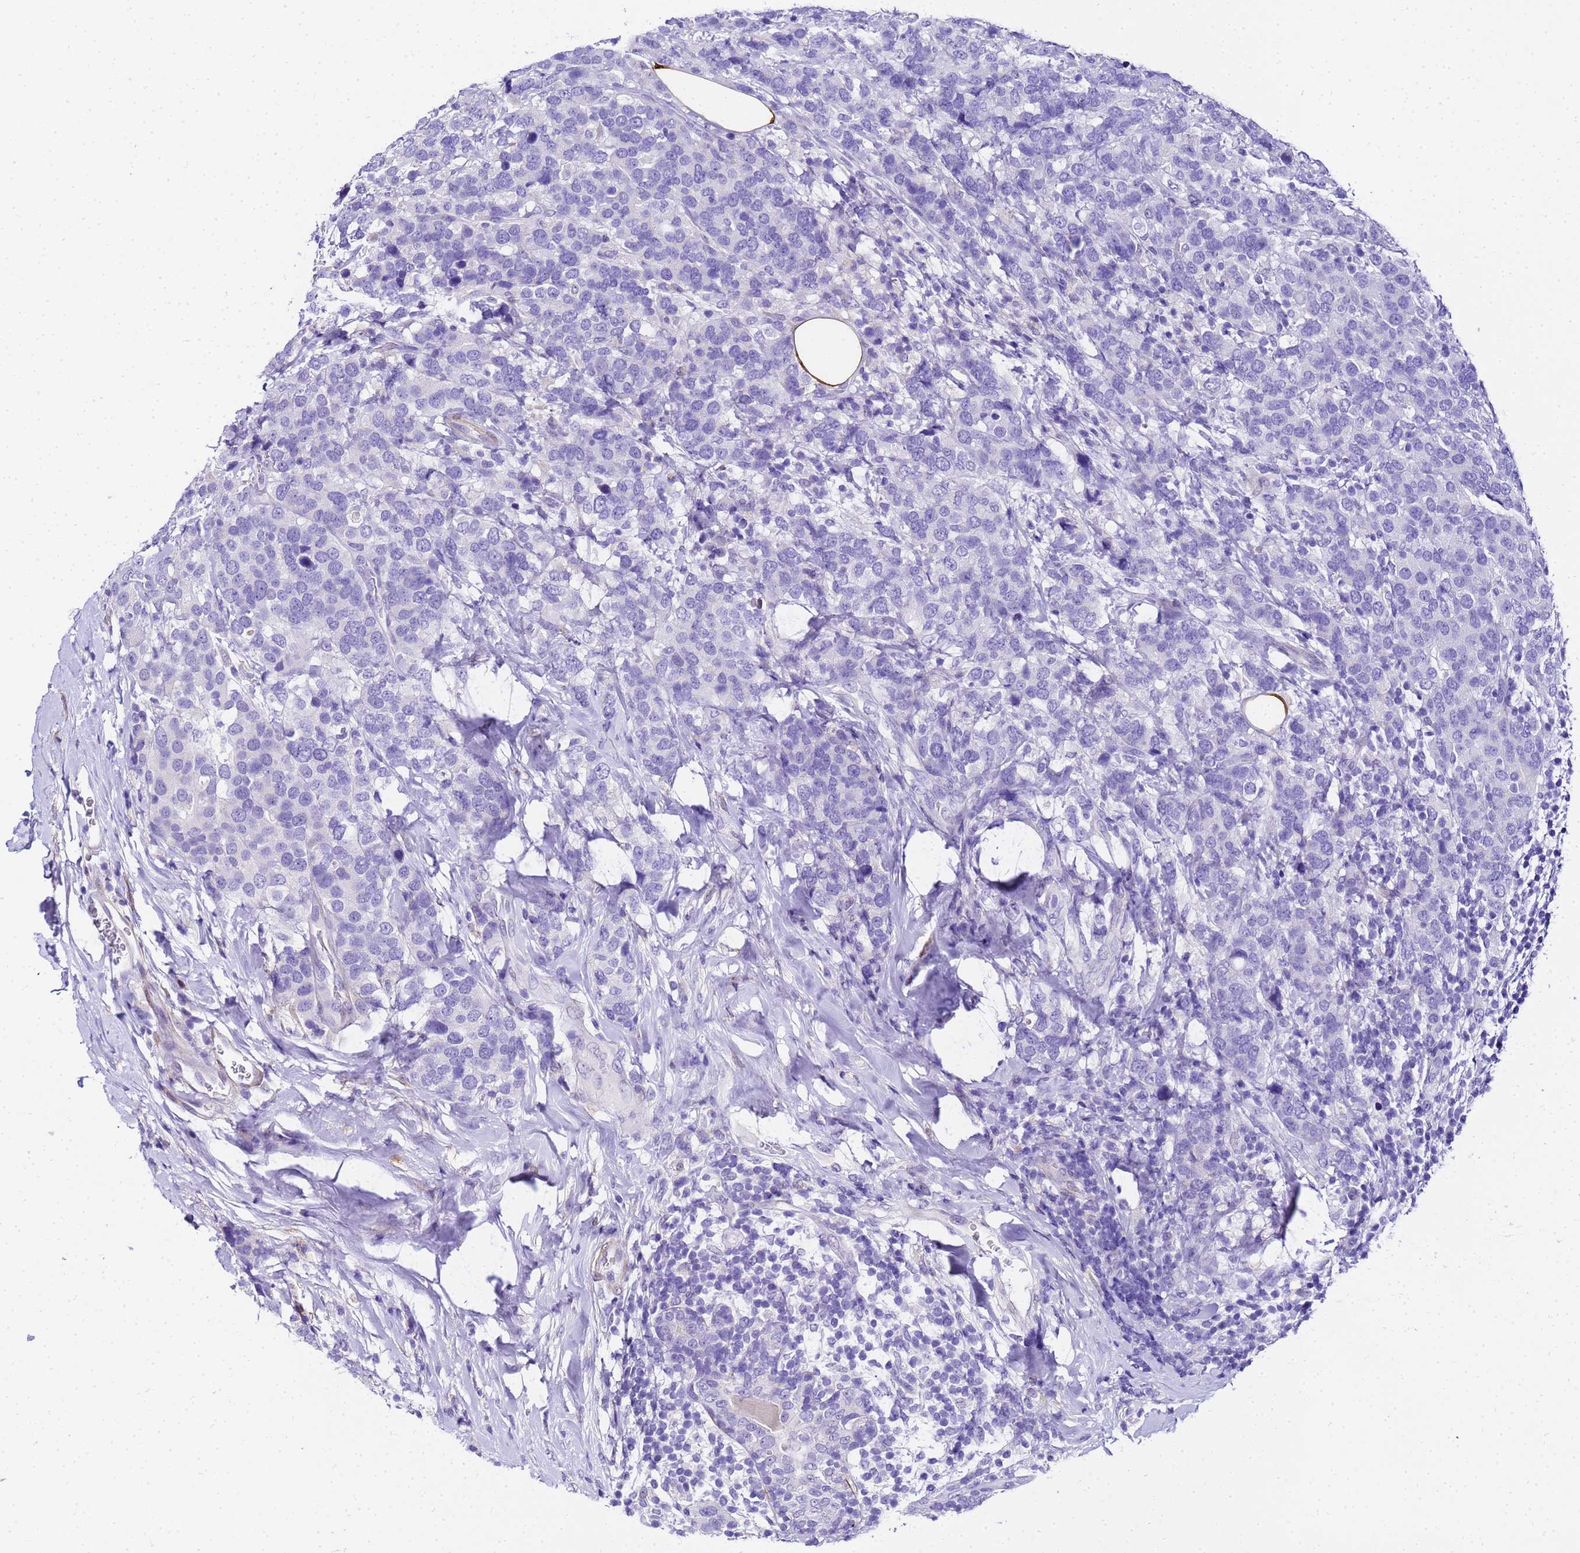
{"staining": {"intensity": "negative", "quantity": "none", "location": "none"}, "tissue": "breast cancer", "cell_type": "Tumor cells", "image_type": "cancer", "snomed": [{"axis": "morphology", "description": "Lobular carcinoma"}, {"axis": "topography", "description": "Breast"}], "caption": "An immunohistochemistry (IHC) image of breast lobular carcinoma is shown. There is no staining in tumor cells of breast lobular carcinoma.", "gene": "HSPB6", "patient": {"sex": "female", "age": 59}}